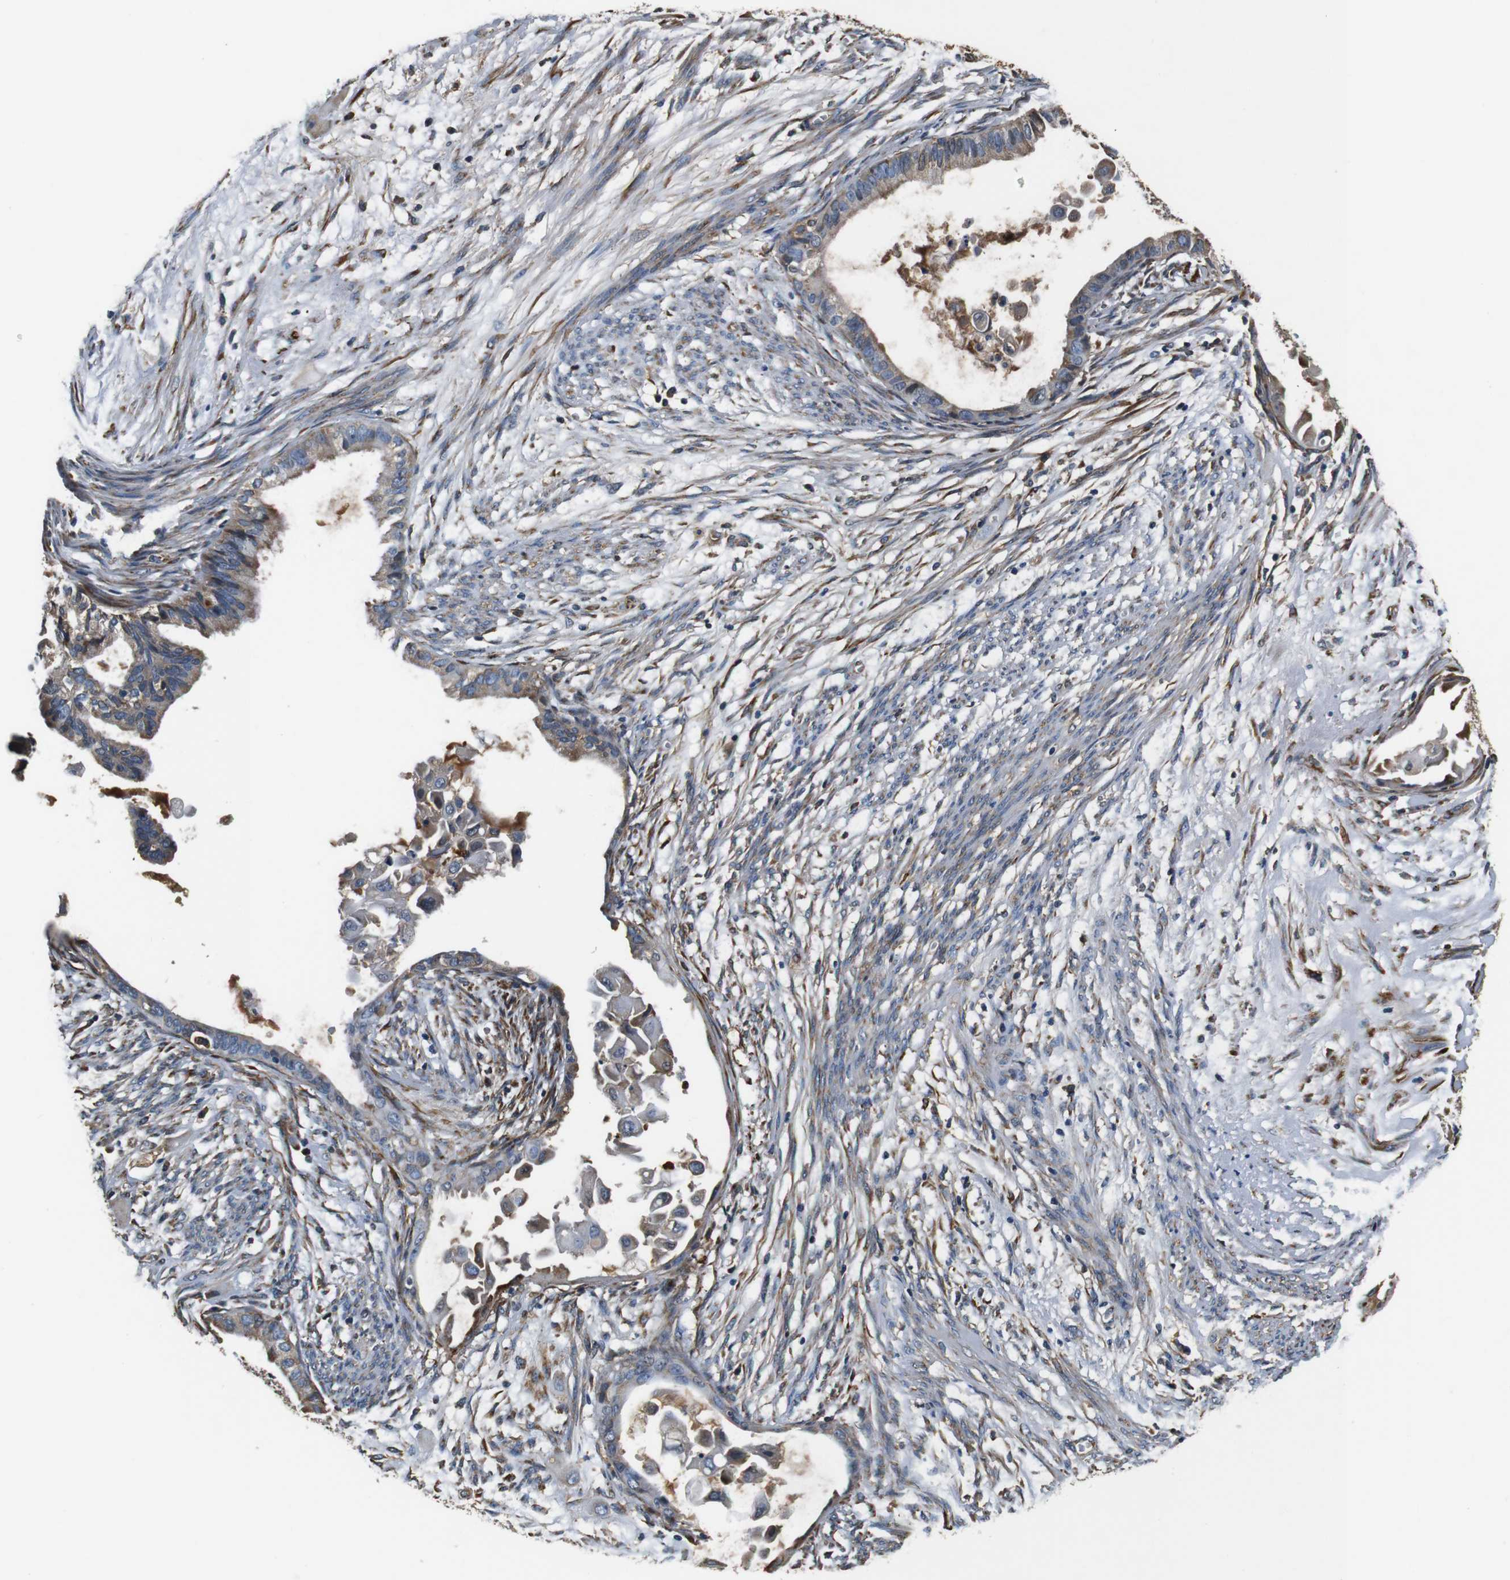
{"staining": {"intensity": "weak", "quantity": ">75%", "location": "cytoplasmic/membranous"}, "tissue": "cervical cancer", "cell_type": "Tumor cells", "image_type": "cancer", "snomed": [{"axis": "morphology", "description": "Normal tissue, NOS"}, {"axis": "morphology", "description": "Adenocarcinoma, NOS"}, {"axis": "topography", "description": "Cervix"}, {"axis": "topography", "description": "Endometrium"}], "caption": "Immunohistochemical staining of human adenocarcinoma (cervical) demonstrates low levels of weak cytoplasmic/membranous staining in about >75% of tumor cells.", "gene": "COL1A1", "patient": {"sex": "female", "age": 86}}